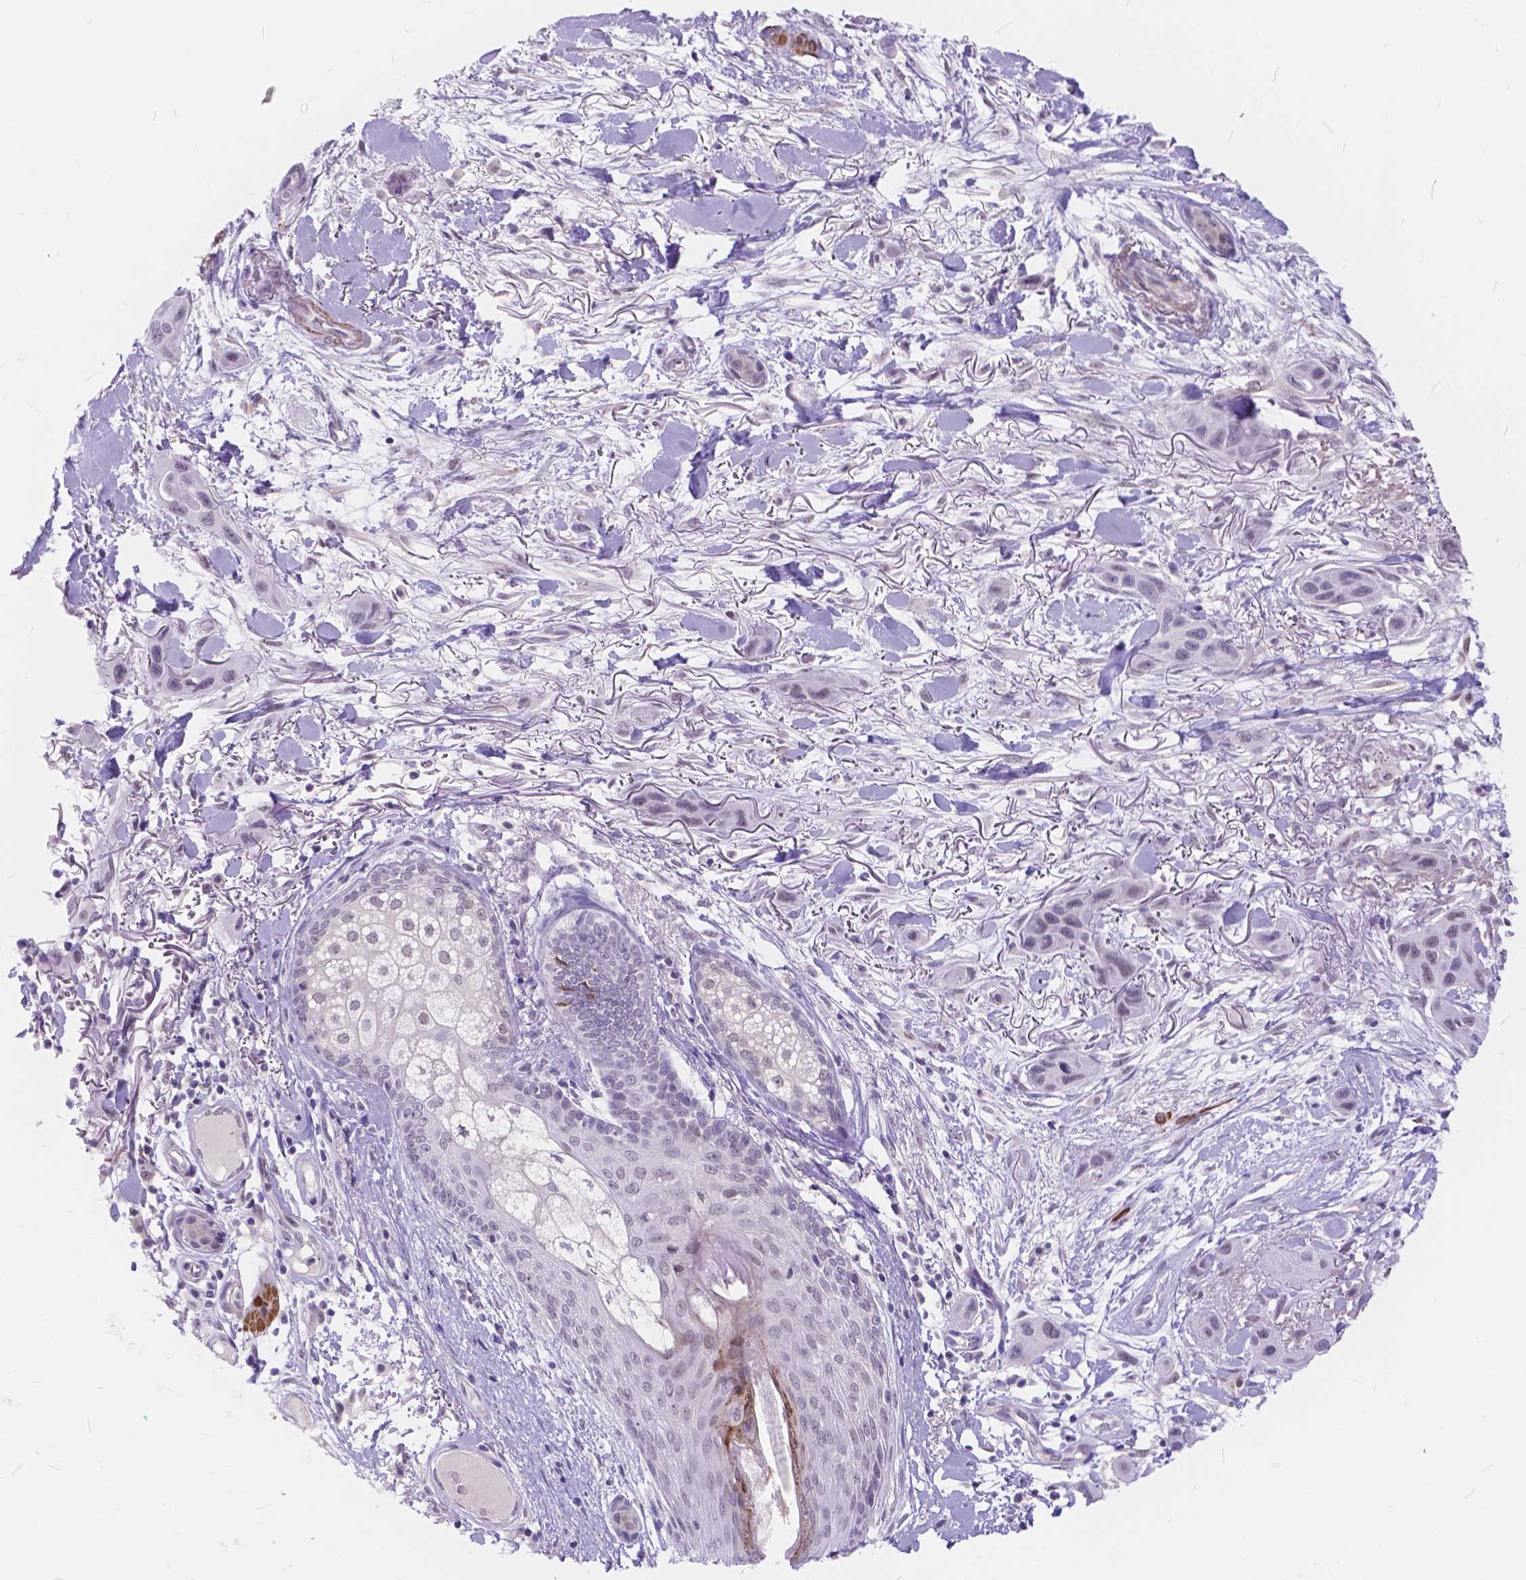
{"staining": {"intensity": "negative", "quantity": "none", "location": "none"}, "tissue": "skin cancer", "cell_type": "Tumor cells", "image_type": "cancer", "snomed": [{"axis": "morphology", "description": "Squamous cell carcinoma, NOS"}, {"axis": "topography", "description": "Skin"}], "caption": "Immunohistochemistry (IHC) micrograph of human skin squamous cell carcinoma stained for a protein (brown), which displays no staining in tumor cells.", "gene": "MAN2C1", "patient": {"sex": "male", "age": 79}}